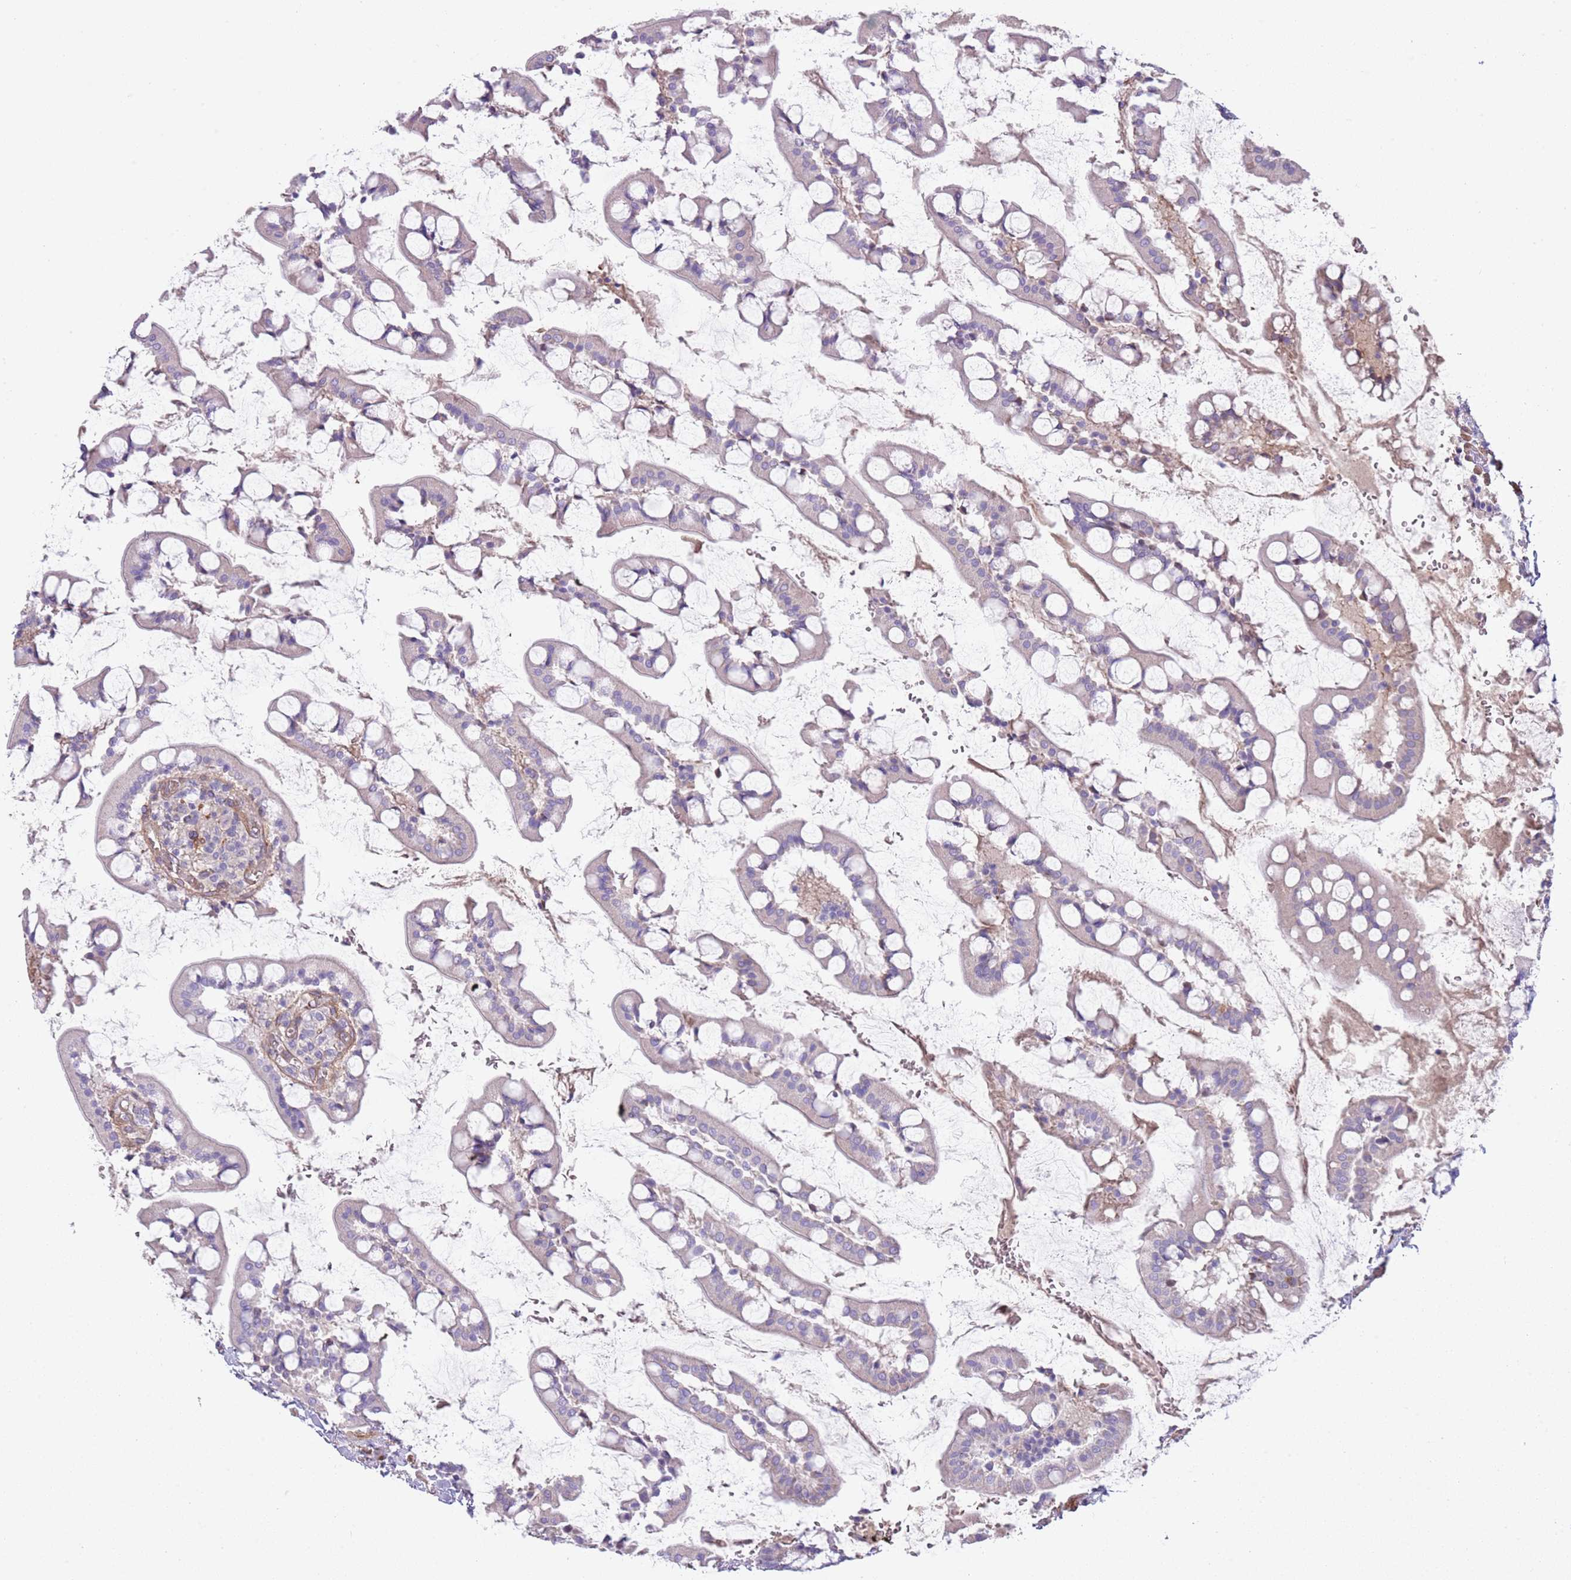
{"staining": {"intensity": "weak", "quantity": "25%-75%", "location": "cytoplasmic/membranous"}, "tissue": "small intestine", "cell_type": "Glandular cells", "image_type": "normal", "snomed": [{"axis": "morphology", "description": "Normal tissue, NOS"}, {"axis": "topography", "description": "Small intestine"}], "caption": "A high-resolution photomicrograph shows immunohistochemistry (IHC) staining of unremarkable small intestine, which reveals weak cytoplasmic/membranous positivity in about 25%-75% of glandular cells.", "gene": "TINAGL1", "patient": {"sex": "male", "age": 52}}